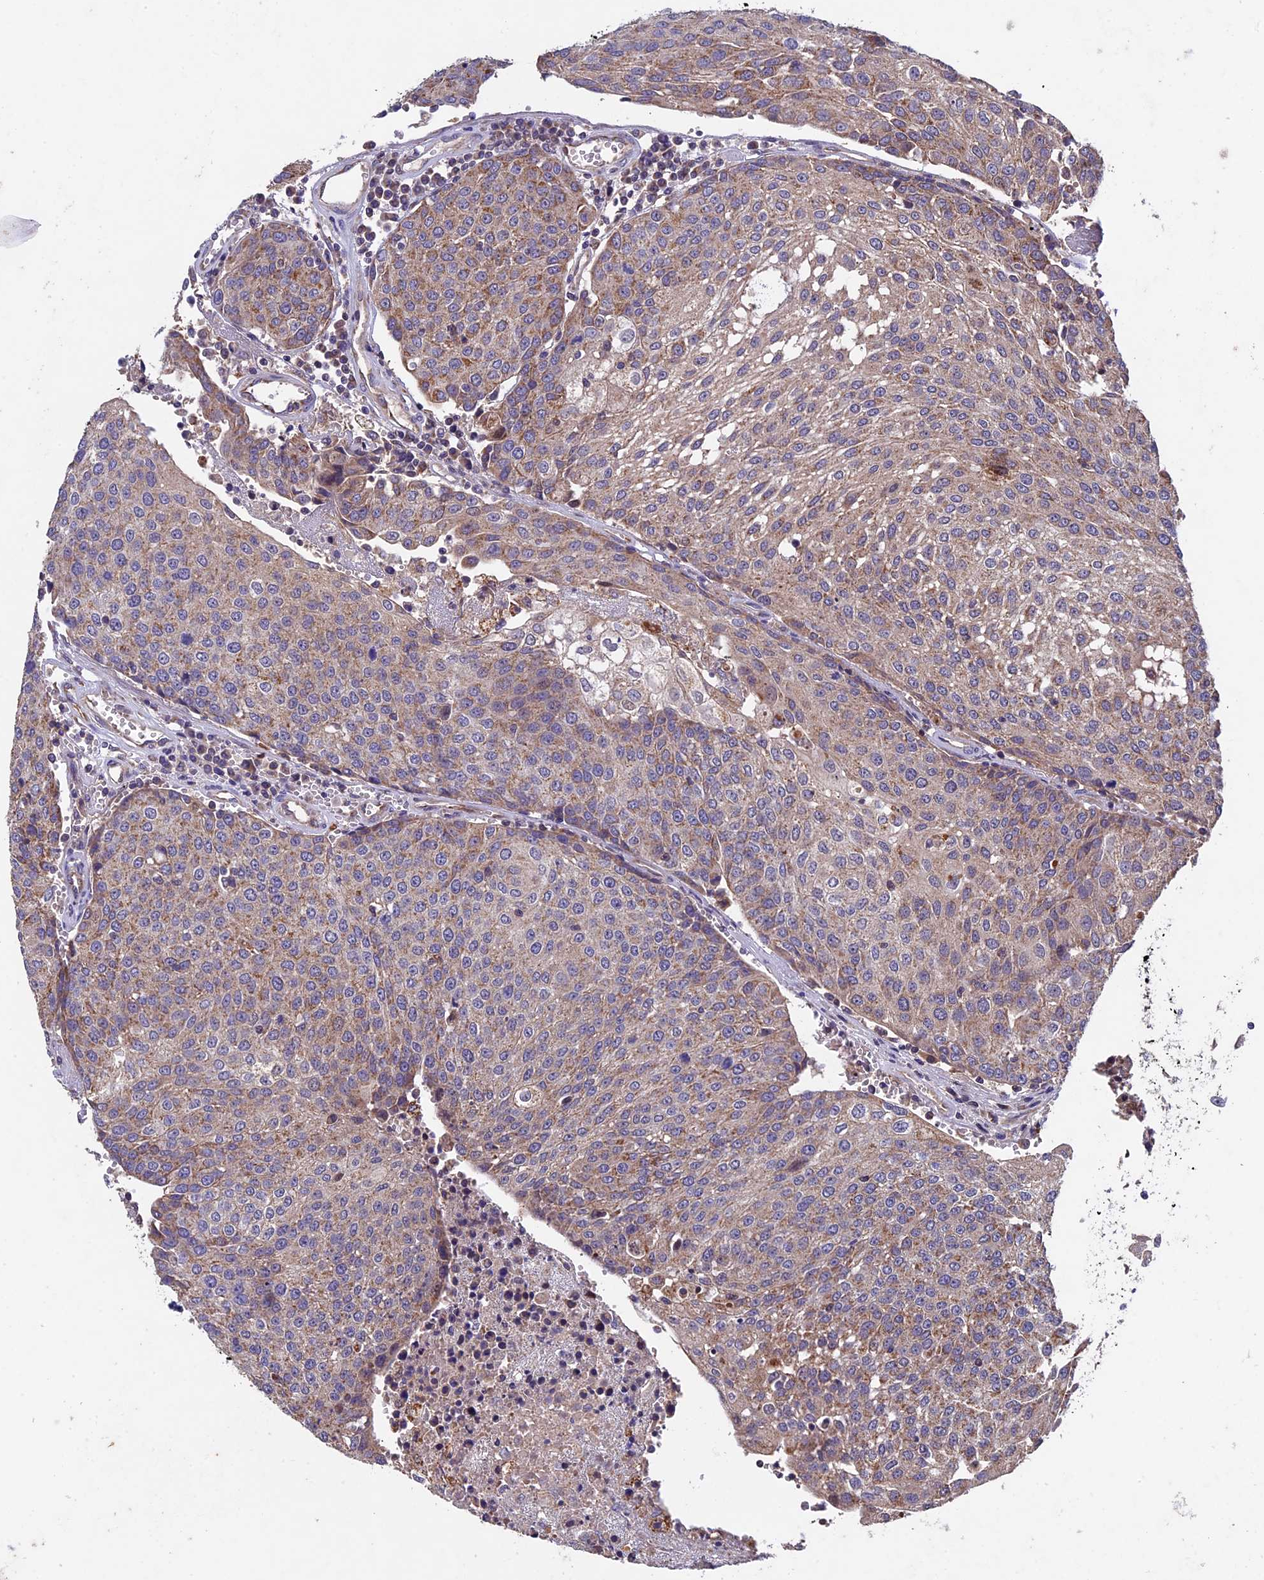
{"staining": {"intensity": "moderate", "quantity": "25%-75%", "location": "cytoplasmic/membranous"}, "tissue": "urothelial cancer", "cell_type": "Tumor cells", "image_type": "cancer", "snomed": [{"axis": "morphology", "description": "Urothelial carcinoma, High grade"}, {"axis": "topography", "description": "Urinary bladder"}], "caption": "Immunohistochemistry (IHC) staining of high-grade urothelial carcinoma, which displays medium levels of moderate cytoplasmic/membranous positivity in about 25%-75% of tumor cells indicating moderate cytoplasmic/membranous protein positivity. The staining was performed using DAB (3,3'-diaminobenzidine) (brown) for protein detection and nuclei were counterstained in hematoxylin (blue).", "gene": "RNF17", "patient": {"sex": "female", "age": 85}}